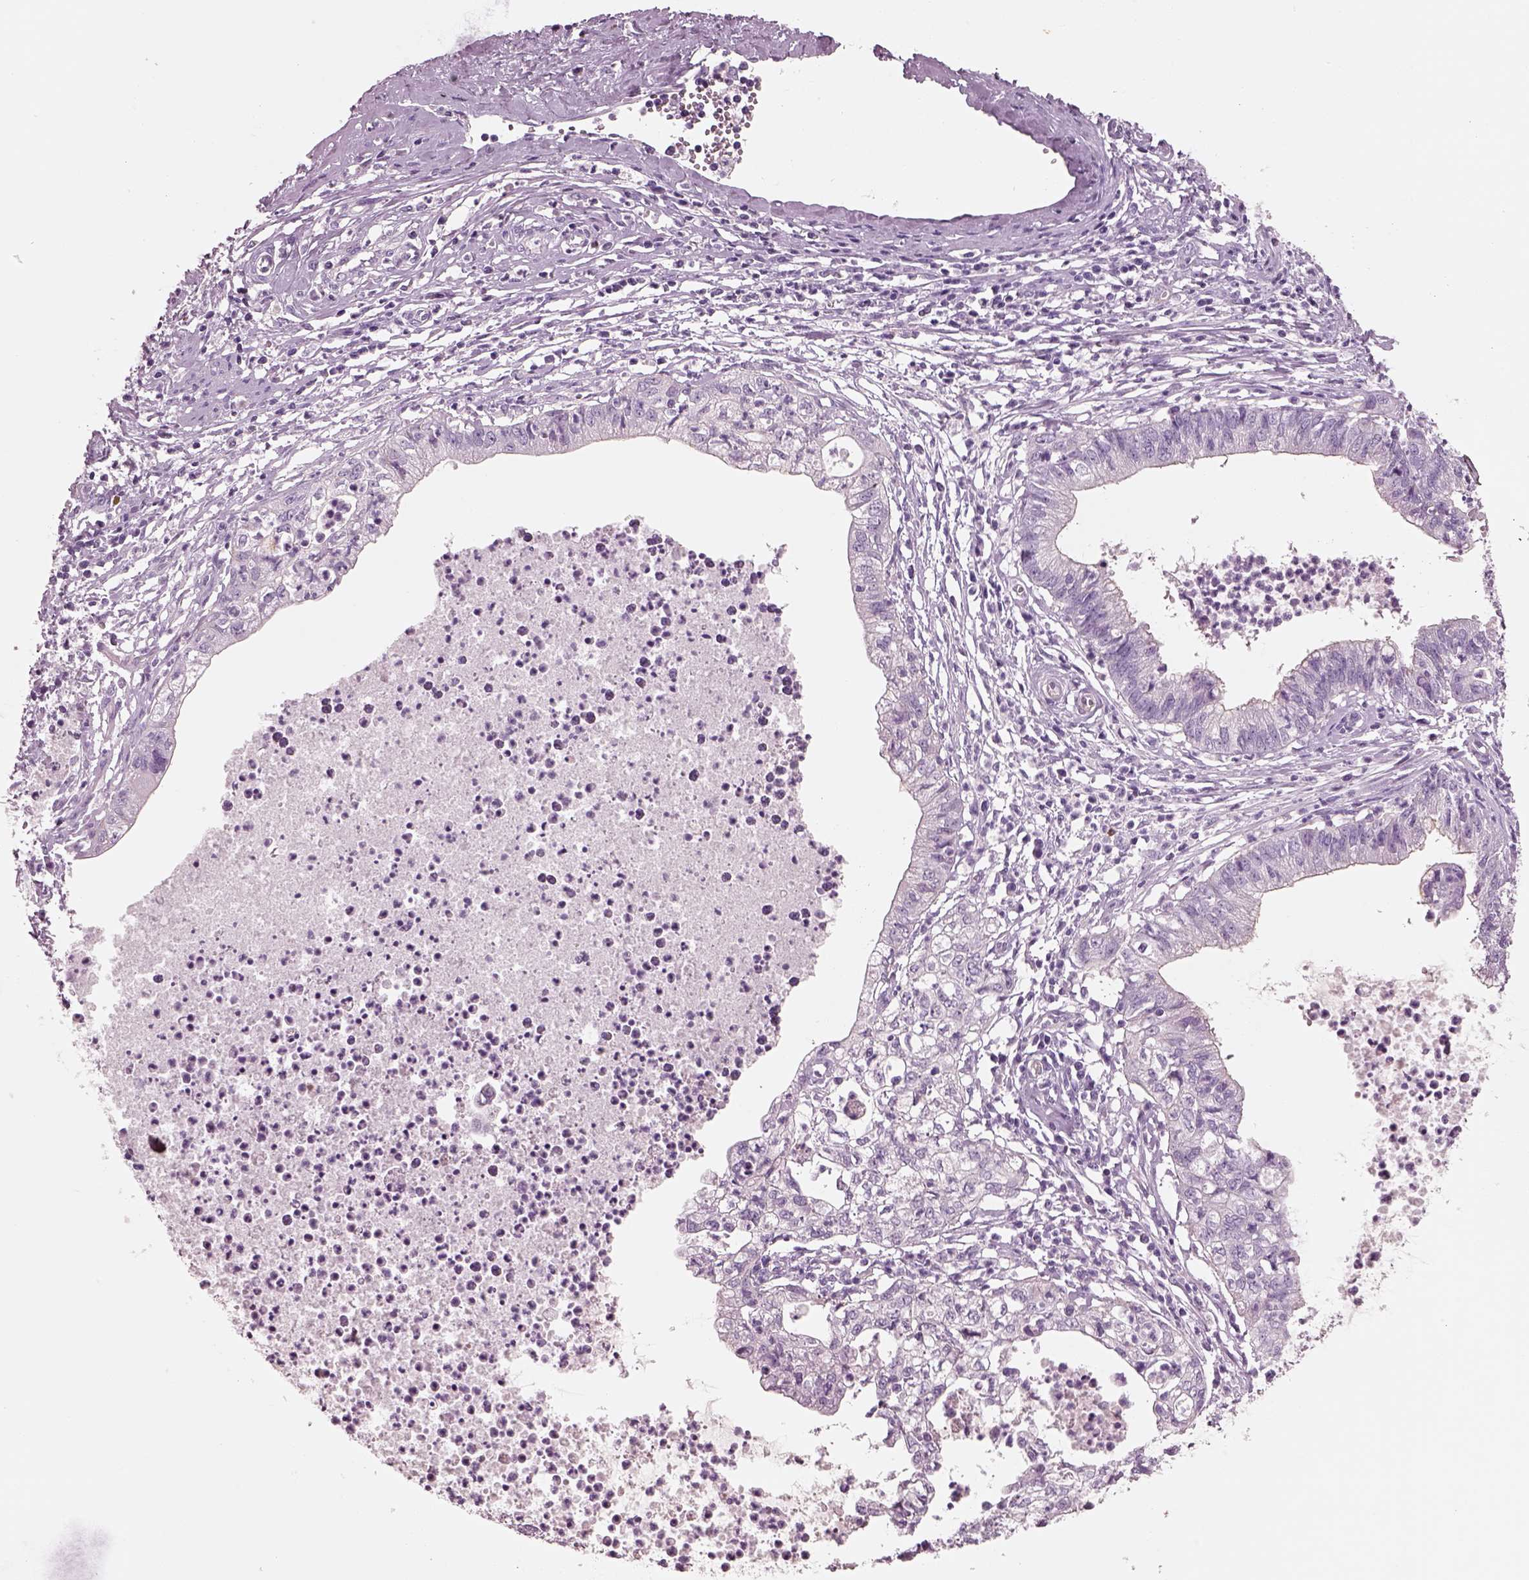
{"staining": {"intensity": "negative", "quantity": "none", "location": "none"}, "tissue": "cervical cancer", "cell_type": "Tumor cells", "image_type": "cancer", "snomed": [{"axis": "morphology", "description": "Normal tissue, NOS"}, {"axis": "morphology", "description": "Adenocarcinoma, NOS"}, {"axis": "topography", "description": "Cervix"}], "caption": "This is a micrograph of IHC staining of adenocarcinoma (cervical), which shows no staining in tumor cells.", "gene": "IGLL1", "patient": {"sex": "female", "age": 38}}